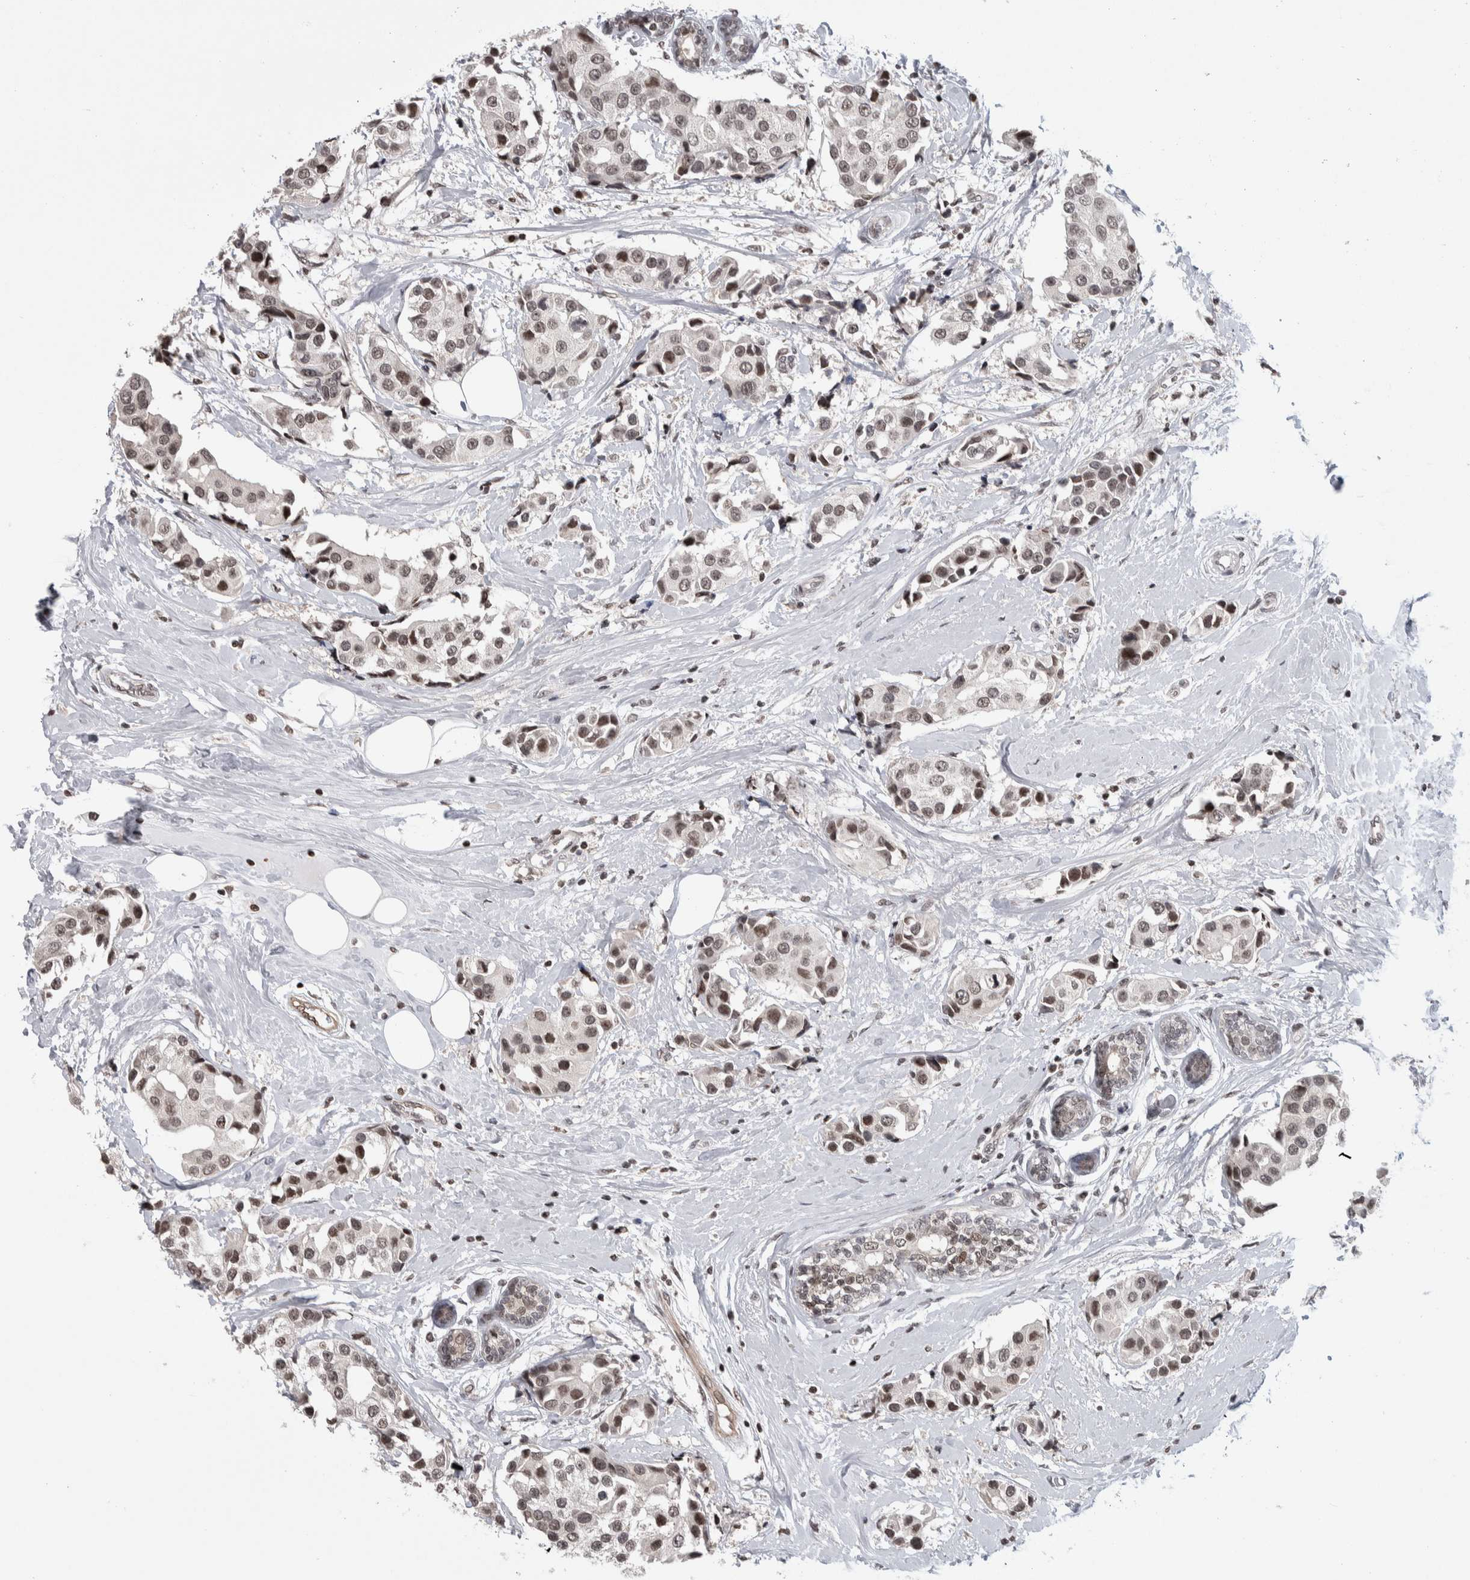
{"staining": {"intensity": "moderate", "quantity": ">75%", "location": "nuclear"}, "tissue": "breast cancer", "cell_type": "Tumor cells", "image_type": "cancer", "snomed": [{"axis": "morphology", "description": "Normal tissue, NOS"}, {"axis": "morphology", "description": "Duct carcinoma"}, {"axis": "topography", "description": "Breast"}], "caption": "Protein positivity by IHC displays moderate nuclear expression in about >75% of tumor cells in breast invasive ductal carcinoma. The protein is stained brown, and the nuclei are stained in blue (DAB IHC with brightfield microscopy, high magnification).", "gene": "ZSCAN21", "patient": {"sex": "female", "age": 39}}